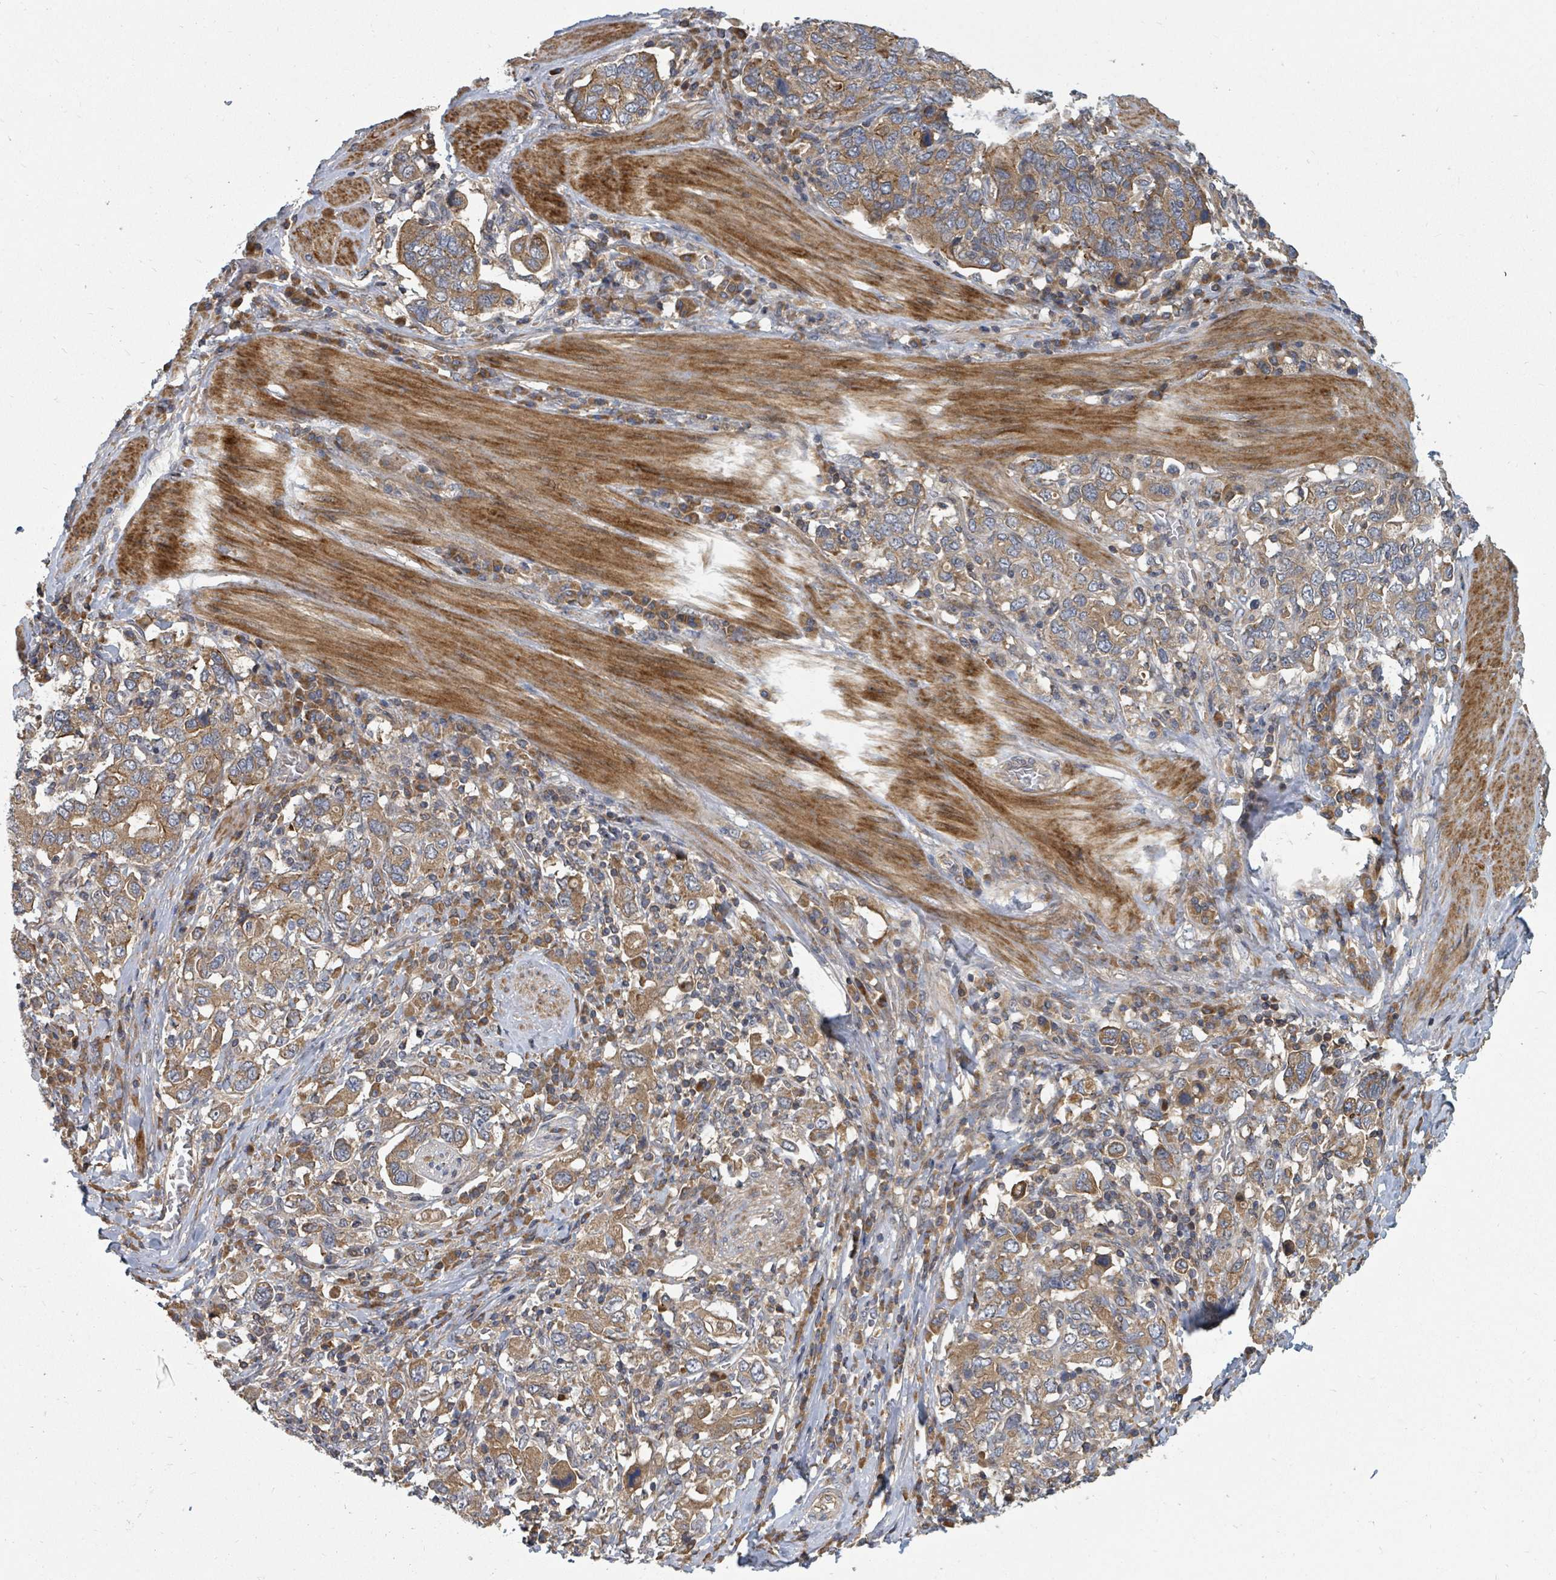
{"staining": {"intensity": "moderate", "quantity": ">75%", "location": "cytoplasmic/membranous"}, "tissue": "stomach cancer", "cell_type": "Tumor cells", "image_type": "cancer", "snomed": [{"axis": "morphology", "description": "Adenocarcinoma, NOS"}, {"axis": "topography", "description": "Stomach, upper"}, {"axis": "topography", "description": "Stomach"}], "caption": "Protein analysis of stomach cancer (adenocarcinoma) tissue exhibits moderate cytoplasmic/membranous positivity in approximately >75% of tumor cells. The protein is stained brown, and the nuclei are stained in blue (DAB IHC with brightfield microscopy, high magnification).", "gene": "DPM1", "patient": {"sex": "male", "age": 62}}